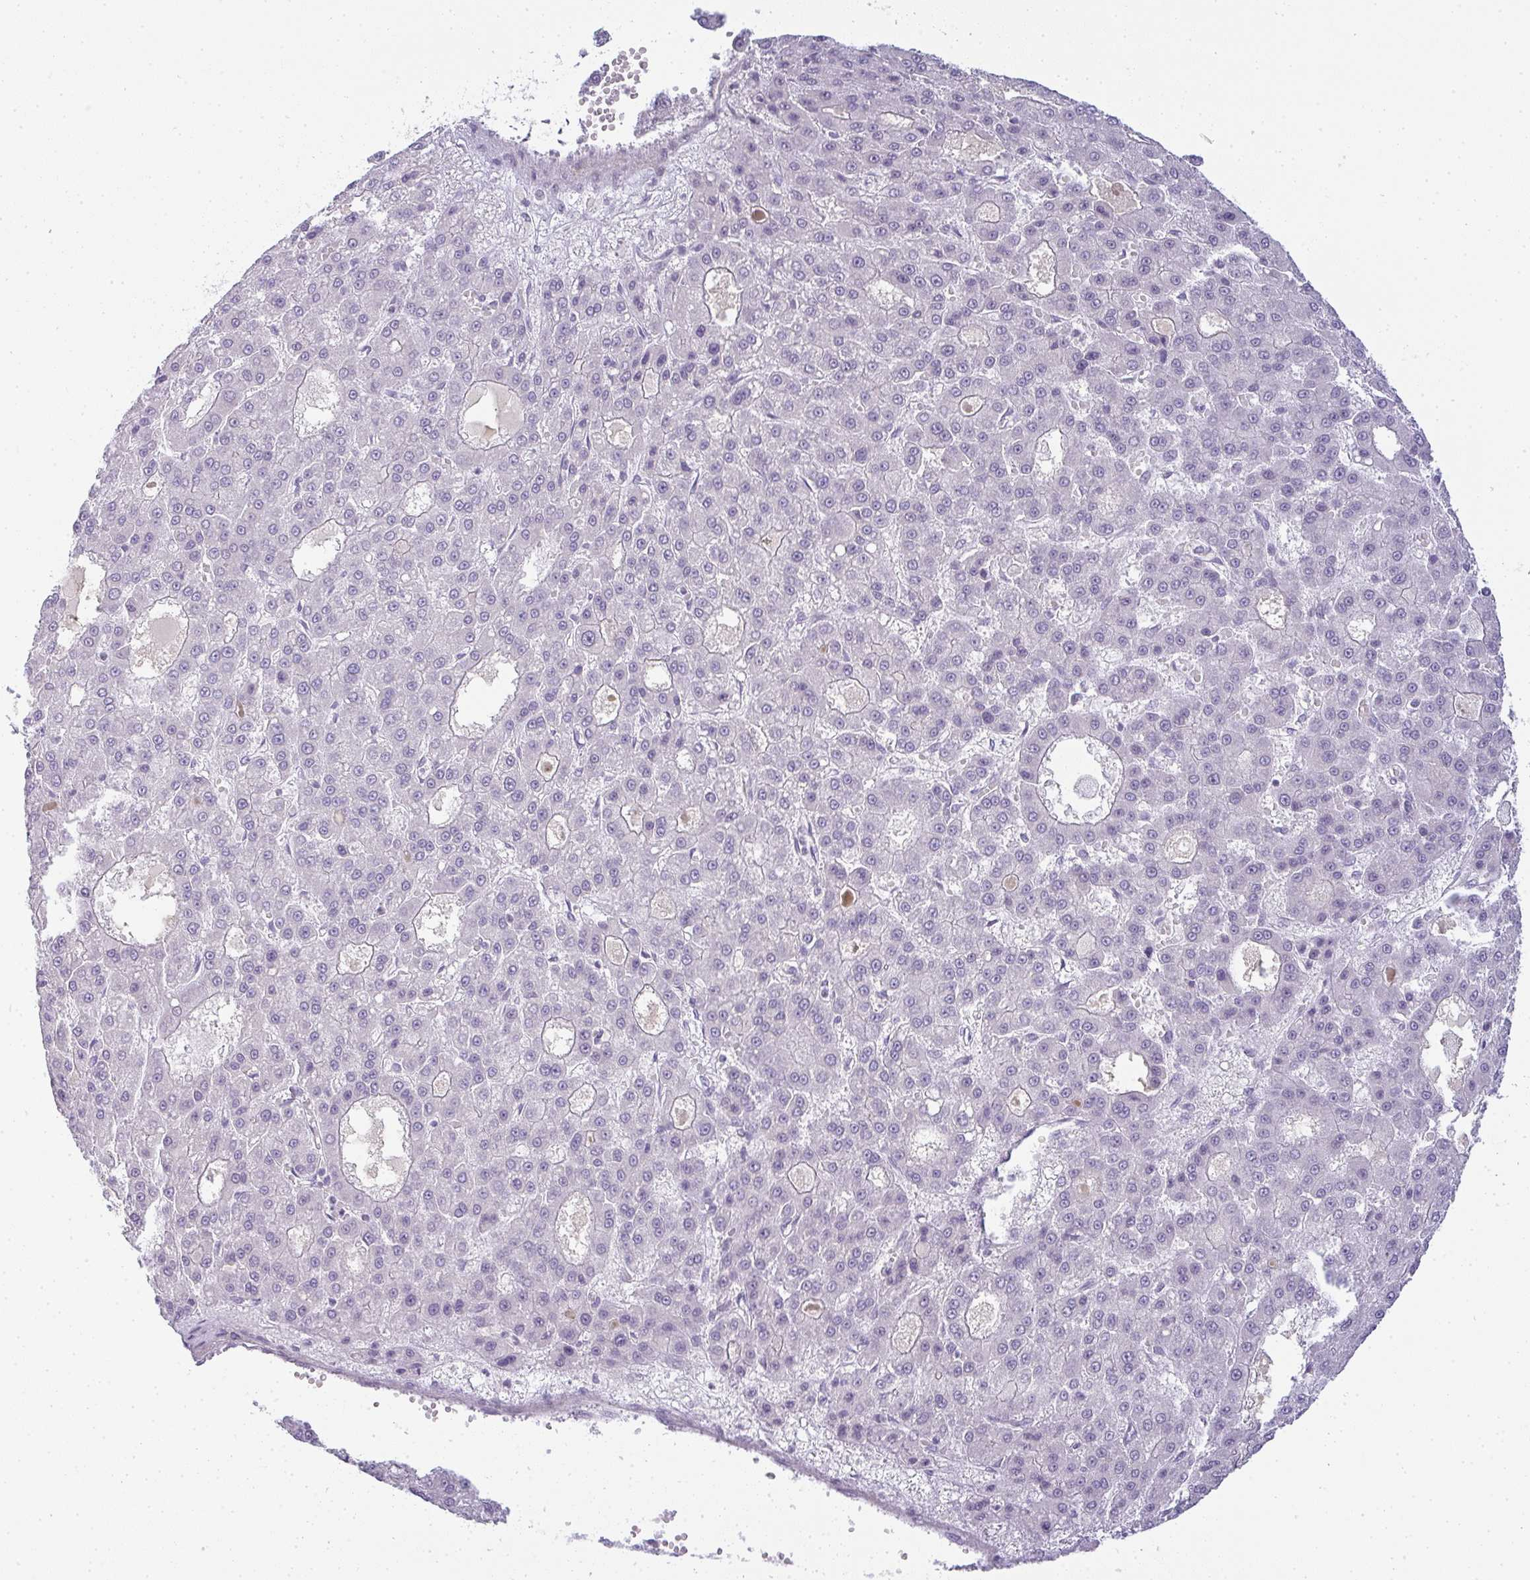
{"staining": {"intensity": "negative", "quantity": "none", "location": "none"}, "tissue": "liver cancer", "cell_type": "Tumor cells", "image_type": "cancer", "snomed": [{"axis": "morphology", "description": "Carcinoma, Hepatocellular, NOS"}, {"axis": "topography", "description": "Liver"}], "caption": "Human liver cancer stained for a protein using IHC reveals no staining in tumor cells.", "gene": "SIRPB2", "patient": {"sex": "male", "age": 70}}